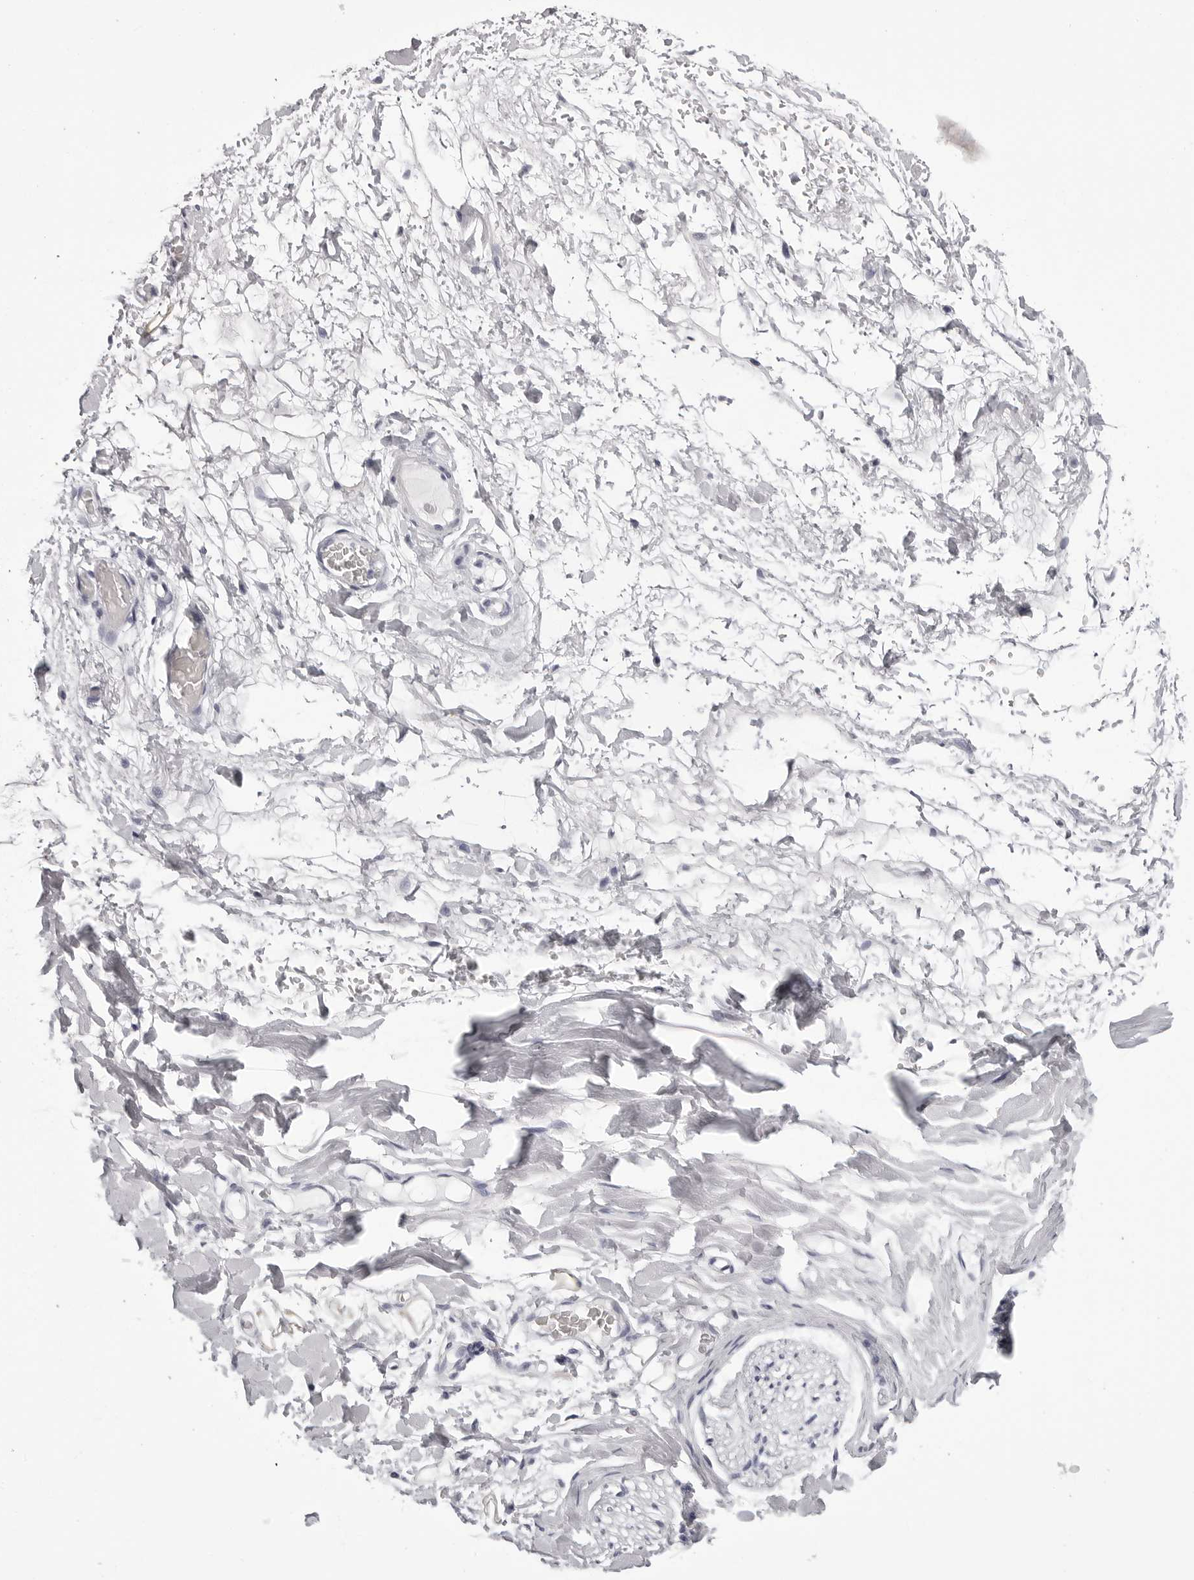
{"staining": {"intensity": "negative", "quantity": "none", "location": "none"}, "tissue": "adipose tissue", "cell_type": "Adipocytes", "image_type": "normal", "snomed": [{"axis": "morphology", "description": "Normal tissue, NOS"}, {"axis": "morphology", "description": "Adenocarcinoma, NOS"}, {"axis": "topography", "description": "Esophagus"}], "caption": "IHC of unremarkable human adipose tissue reveals no positivity in adipocytes. (DAB immunohistochemistry visualized using brightfield microscopy, high magnification).", "gene": "BPIFA1", "patient": {"sex": "male", "age": 62}}